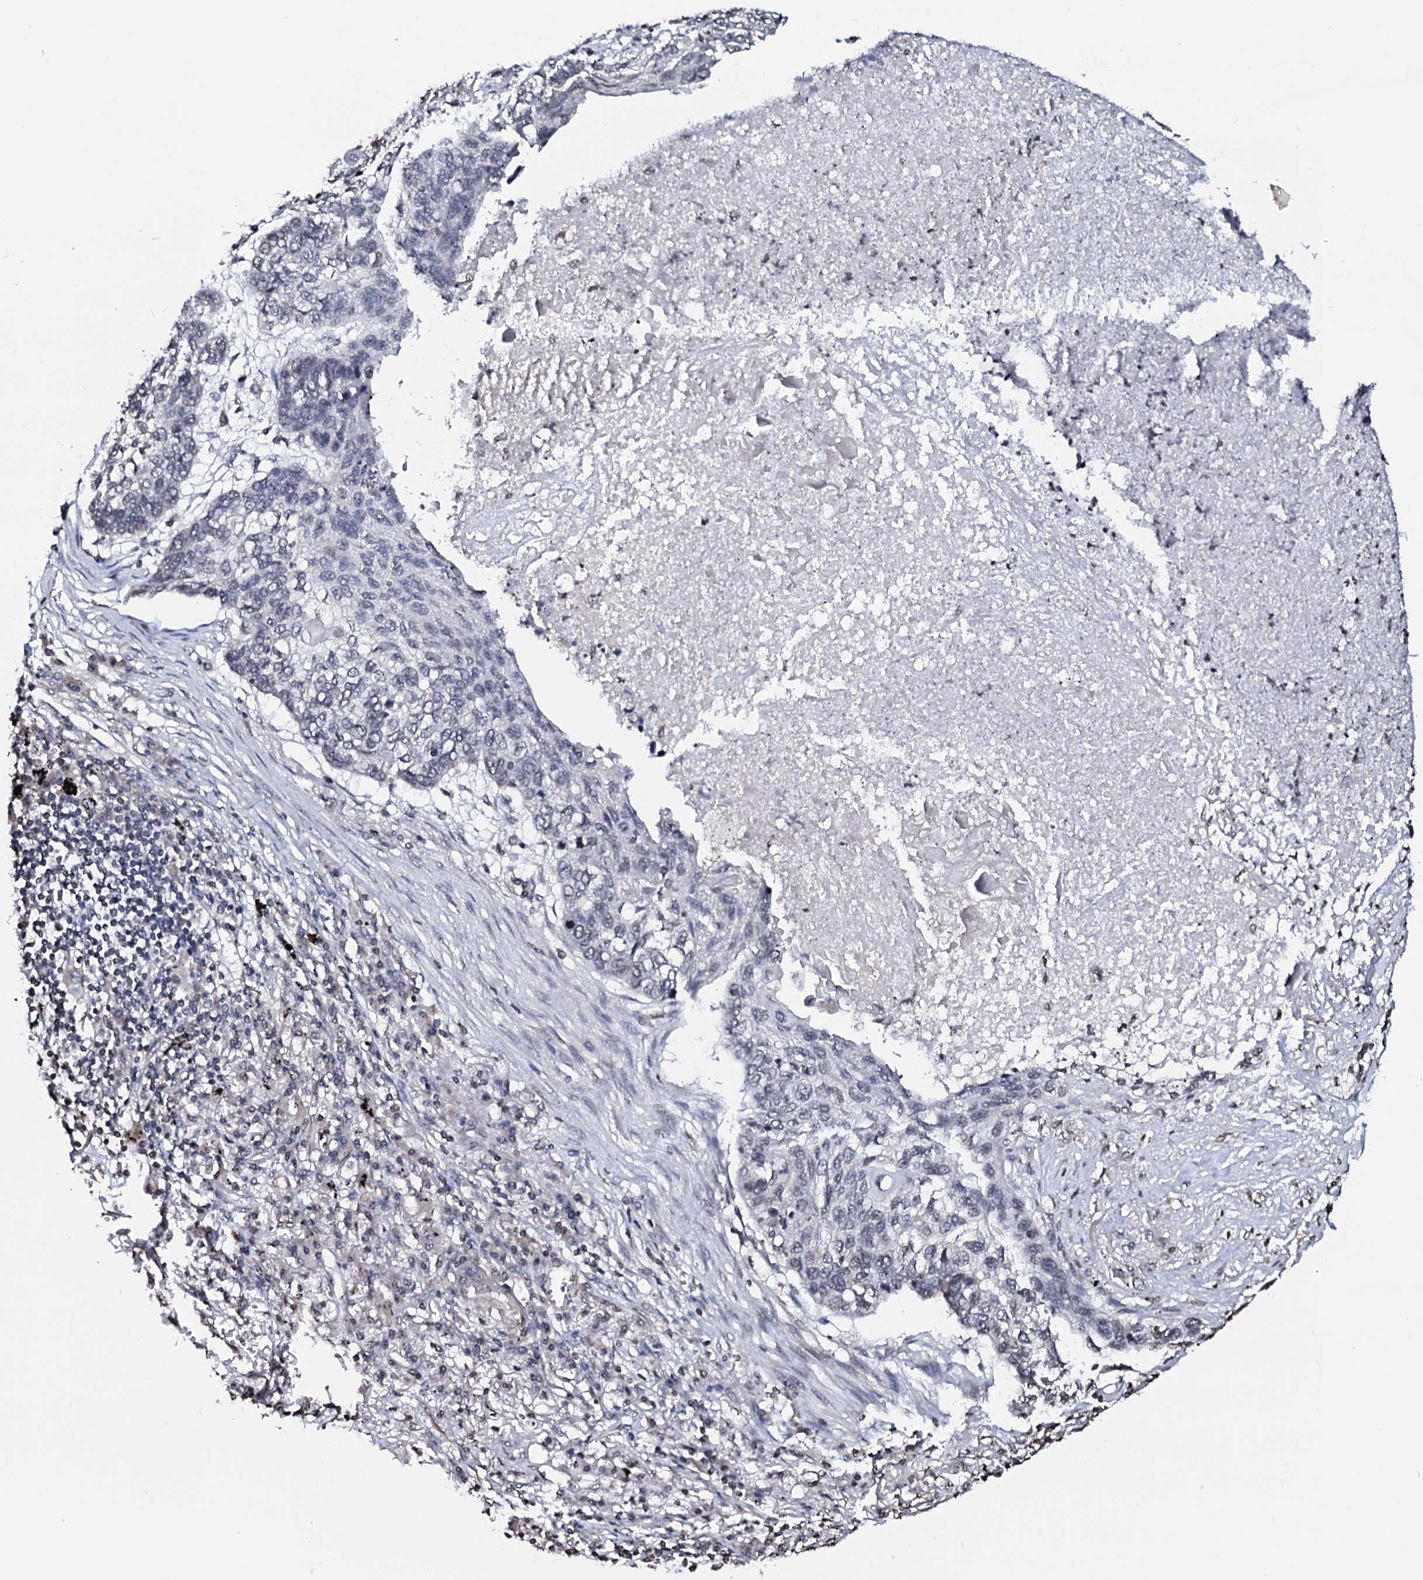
{"staining": {"intensity": "negative", "quantity": "none", "location": "none"}, "tissue": "lung cancer", "cell_type": "Tumor cells", "image_type": "cancer", "snomed": [{"axis": "morphology", "description": "Squamous cell carcinoma, NOS"}, {"axis": "topography", "description": "Lung"}], "caption": "A high-resolution image shows immunohistochemistry staining of squamous cell carcinoma (lung), which displays no significant expression in tumor cells.", "gene": "LSM11", "patient": {"sex": "female", "age": 63}}